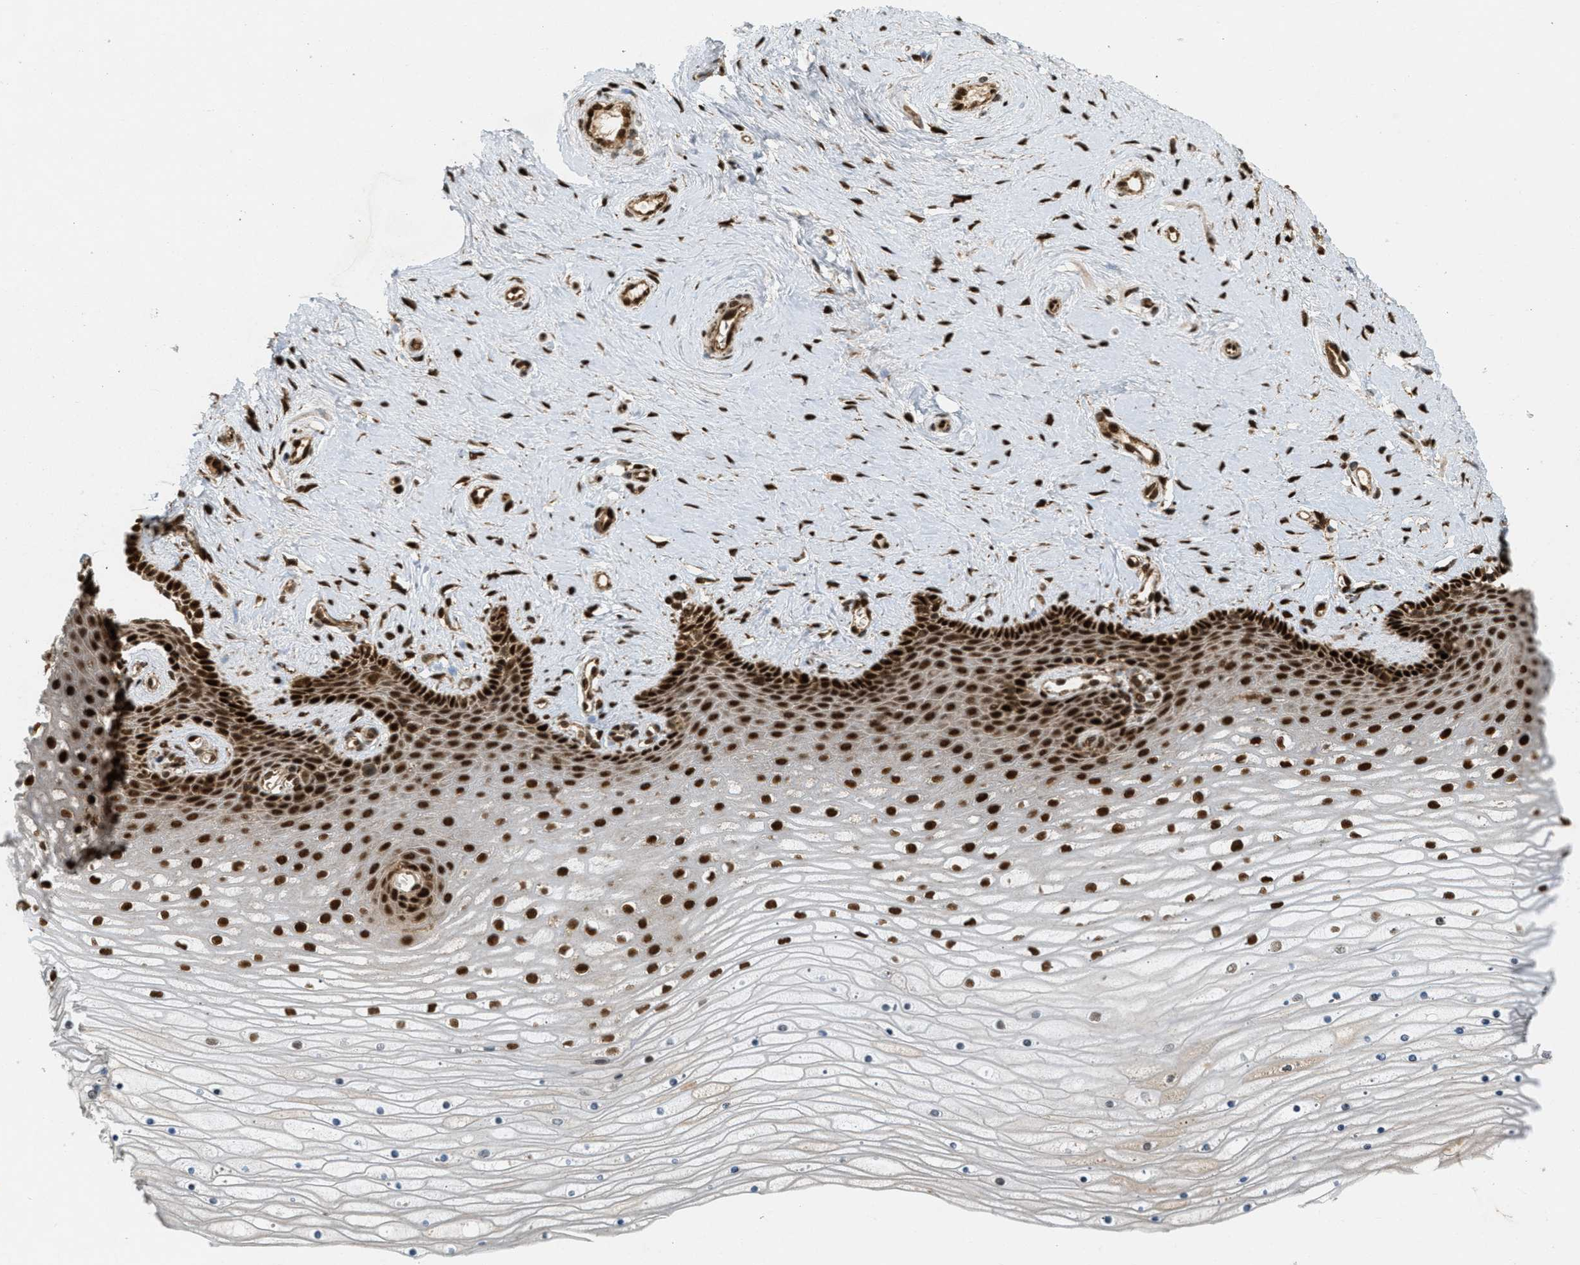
{"staining": {"intensity": "strong", "quantity": ">75%", "location": "cytoplasmic/membranous,nuclear"}, "tissue": "cervix", "cell_type": "Squamous epithelial cells", "image_type": "normal", "snomed": [{"axis": "morphology", "description": "Normal tissue, NOS"}, {"axis": "topography", "description": "Cervix"}], "caption": "This is an image of IHC staining of benign cervix, which shows strong staining in the cytoplasmic/membranous,nuclear of squamous epithelial cells.", "gene": "TLK1", "patient": {"sex": "female", "age": 39}}